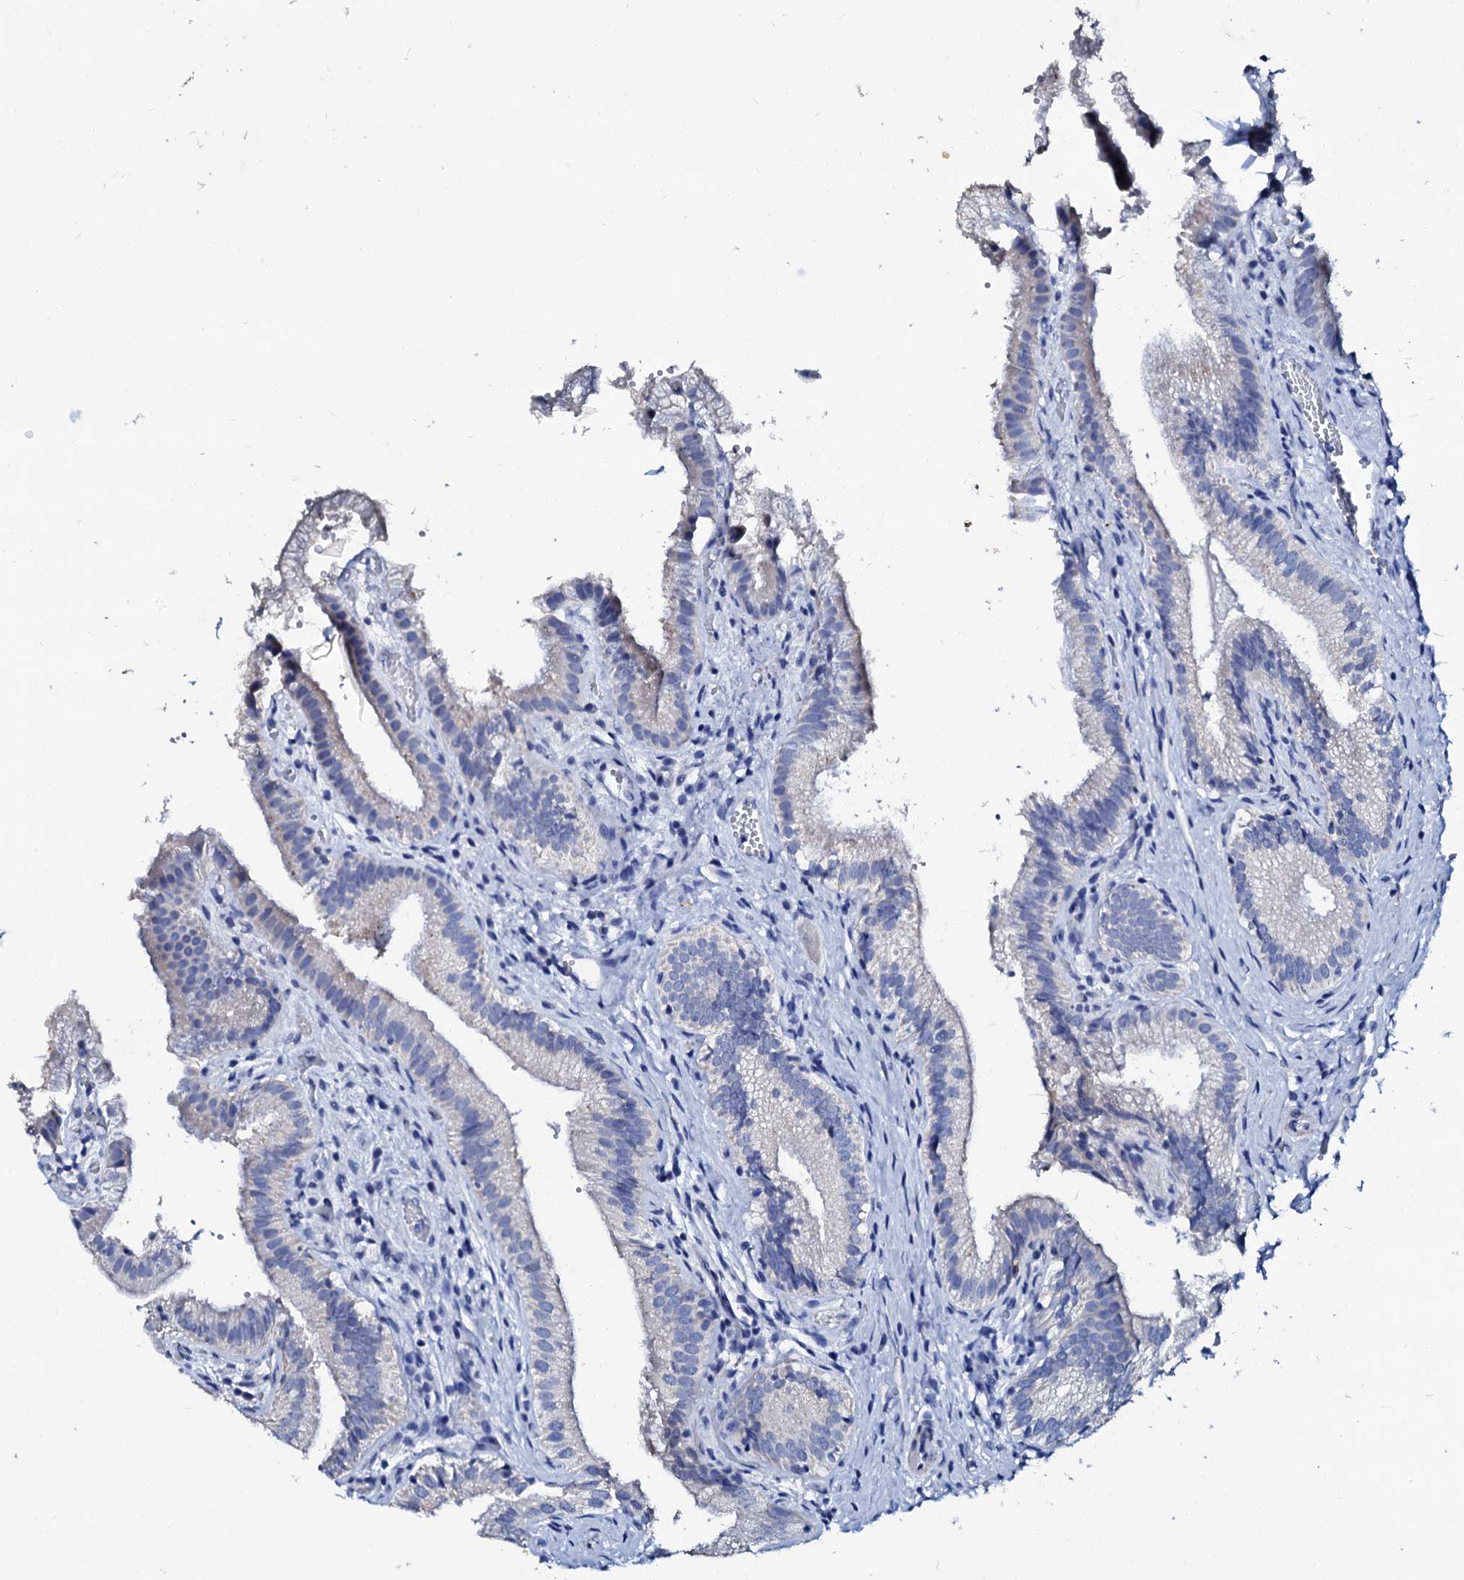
{"staining": {"intensity": "negative", "quantity": "none", "location": "none"}, "tissue": "gallbladder", "cell_type": "Glandular cells", "image_type": "normal", "snomed": [{"axis": "morphology", "description": "Normal tissue, NOS"}, {"axis": "topography", "description": "Gallbladder"}], "caption": "Immunohistochemical staining of benign gallbladder demonstrates no significant expression in glandular cells.", "gene": "GLB1L3", "patient": {"sex": "female", "age": 30}}